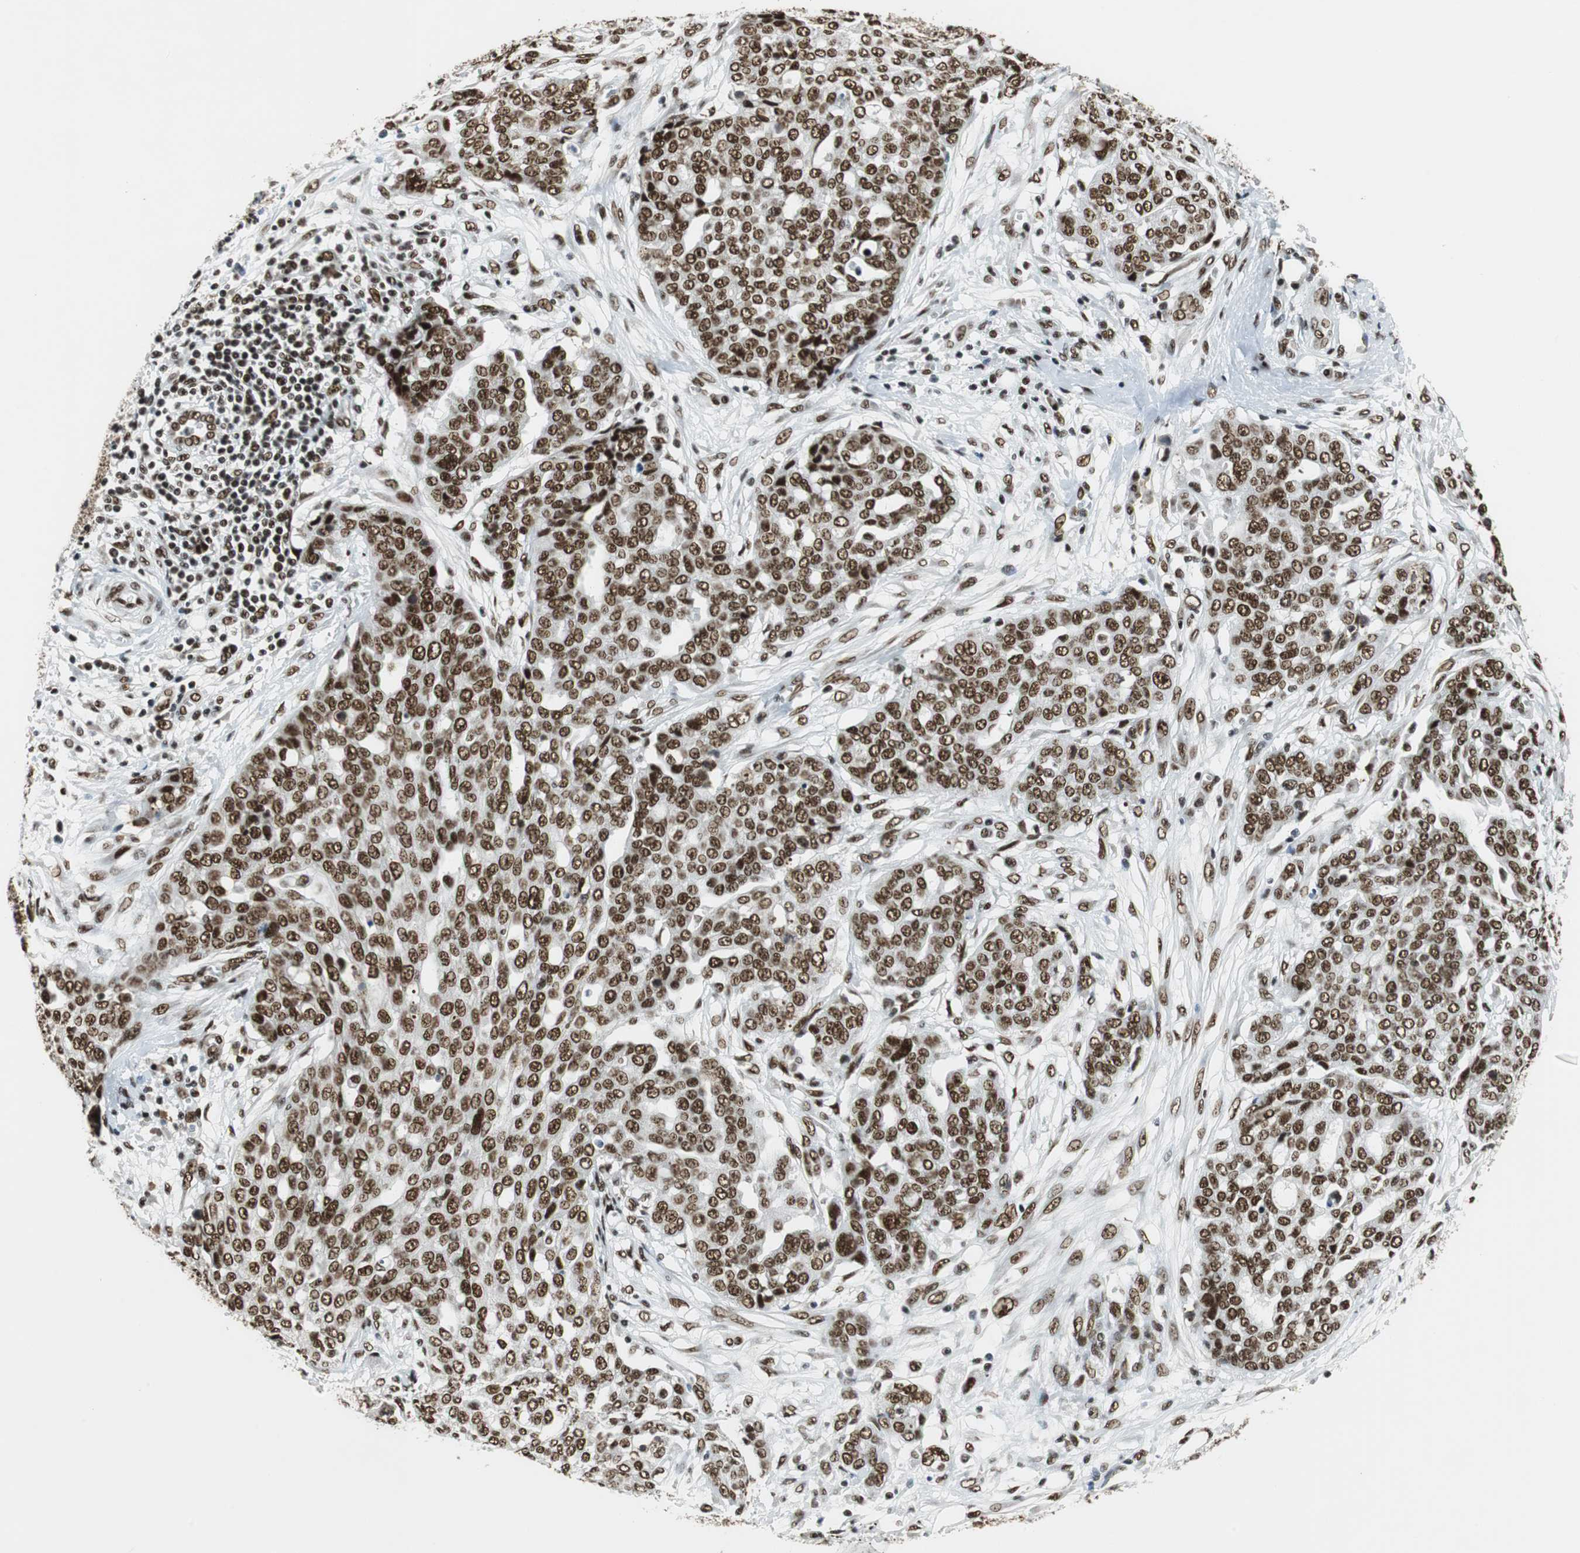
{"staining": {"intensity": "strong", "quantity": ">75%", "location": "nuclear"}, "tissue": "ovarian cancer", "cell_type": "Tumor cells", "image_type": "cancer", "snomed": [{"axis": "morphology", "description": "Cystadenocarcinoma, serous, NOS"}, {"axis": "topography", "description": "Soft tissue"}, {"axis": "topography", "description": "Ovary"}], "caption": "Protein staining shows strong nuclear expression in about >75% of tumor cells in ovarian cancer.", "gene": "PRKDC", "patient": {"sex": "female", "age": 57}}